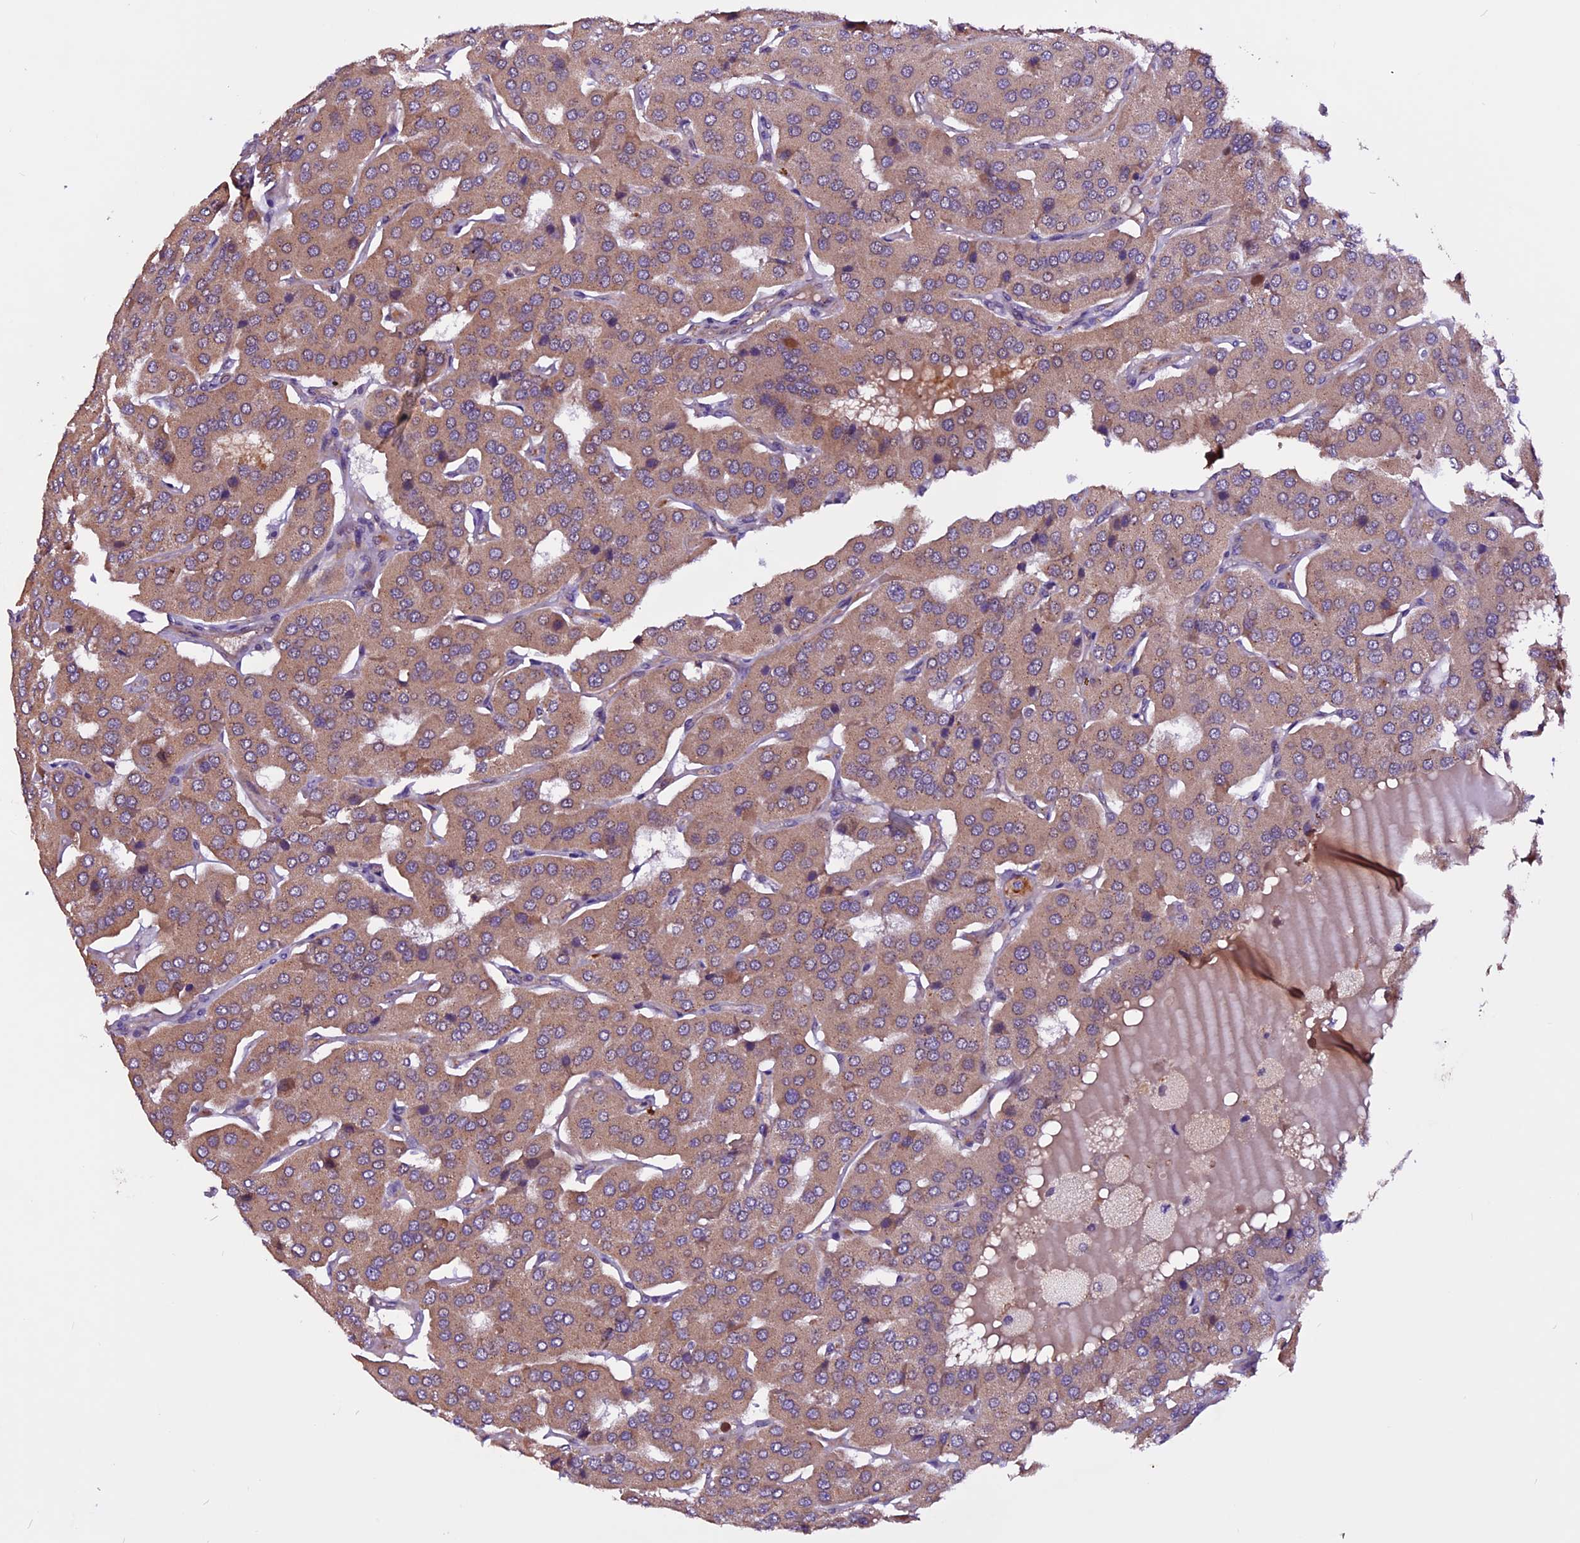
{"staining": {"intensity": "moderate", "quantity": ">75%", "location": "cytoplasmic/membranous"}, "tissue": "parathyroid gland", "cell_type": "Glandular cells", "image_type": "normal", "snomed": [{"axis": "morphology", "description": "Normal tissue, NOS"}, {"axis": "morphology", "description": "Adenoma, NOS"}, {"axis": "topography", "description": "Parathyroid gland"}], "caption": "The image displays immunohistochemical staining of unremarkable parathyroid gland. There is moderate cytoplasmic/membranous staining is seen in about >75% of glandular cells.", "gene": "RINL", "patient": {"sex": "female", "age": 86}}